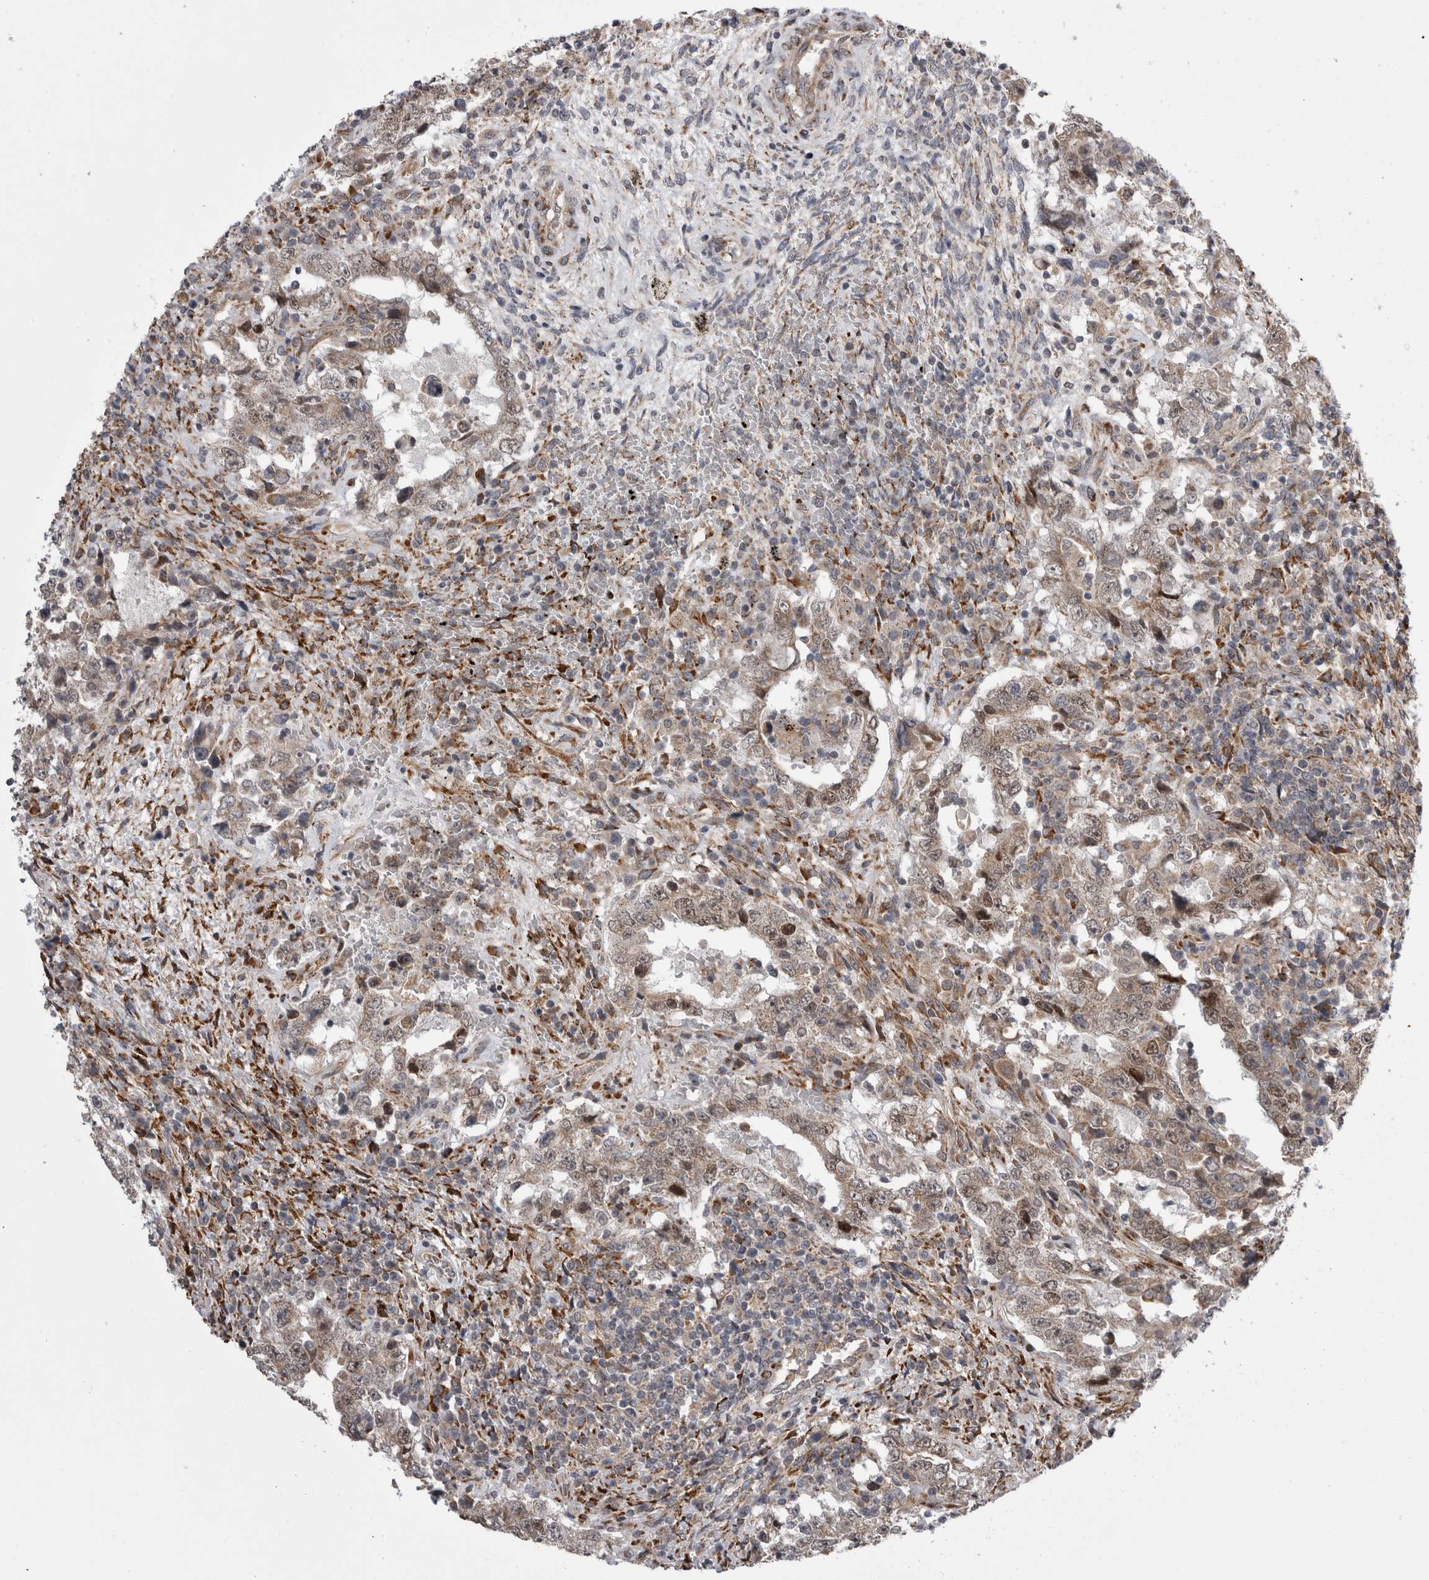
{"staining": {"intensity": "weak", "quantity": ">75%", "location": "cytoplasmic/membranous"}, "tissue": "testis cancer", "cell_type": "Tumor cells", "image_type": "cancer", "snomed": [{"axis": "morphology", "description": "Carcinoma, Embryonal, NOS"}, {"axis": "topography", "description": "Testis"}], "caption": "Testis embryonal carcinoma stained with DAB immunohistochemistry displays low levels of weak cytoplasmic/membranous staining in approximately >75% of tumor cells.", "gene": "ARHGAP29", "patient": {"sex": "male", "age": 26}}